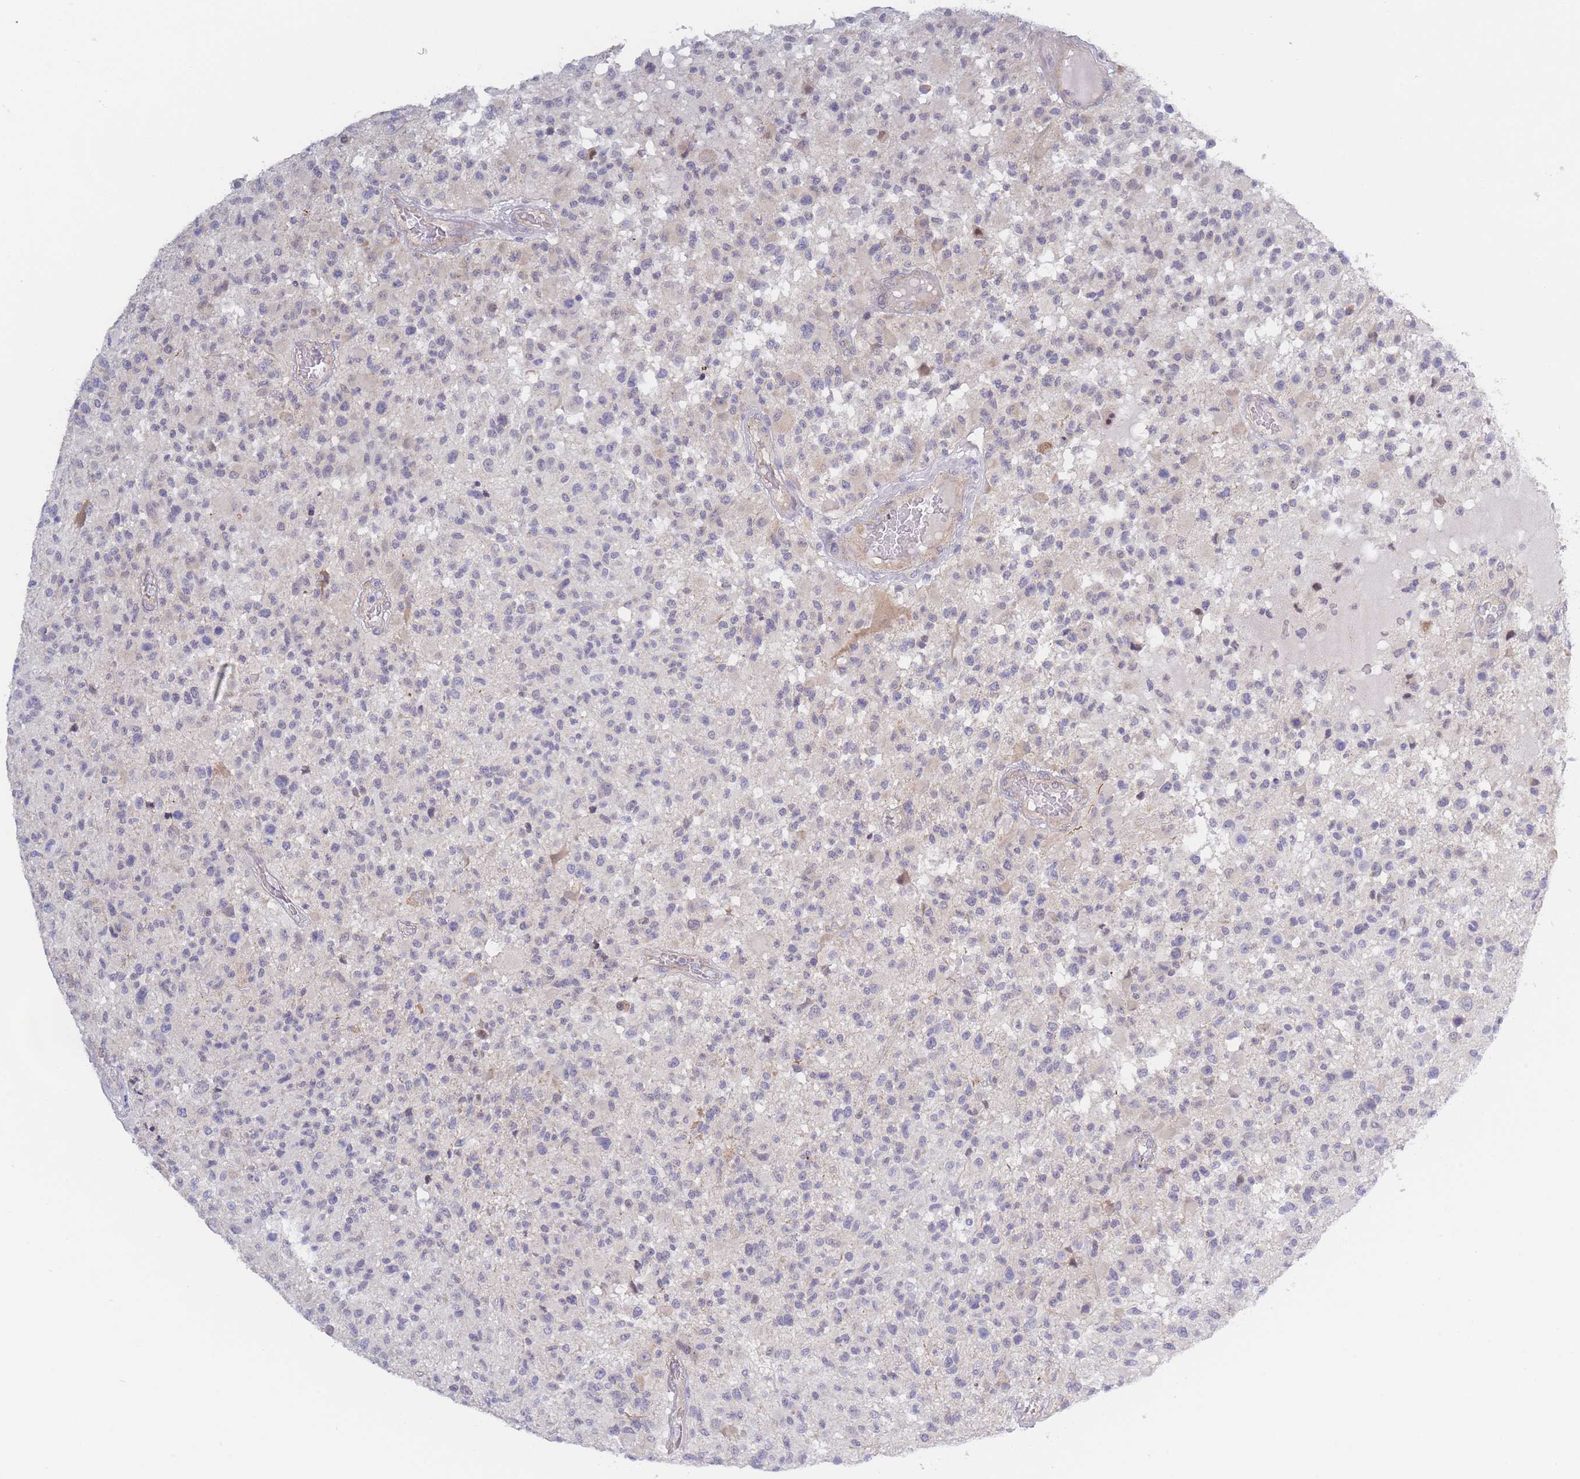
{"staining": {"intensity": "negative", "quantity": "none", "location": "none"}, "tissue": "glioma", "cell_type": "Tumor cells", "image_type": "cancer", "snomed": [{"axis": "morphology", "description": "Glioma, malignant, High grade"}, {"axis": "morphology", "description": "Glioblastoma, NOS"}, {"axis": "topography", "description": "Brain"}], "caption": "IHC micrograph of human glioma stained for a protein (brown), which reveals no expression in tumor cells.", "gene": "FAM227B", "patient": {"sex": "male", "age": 60}}